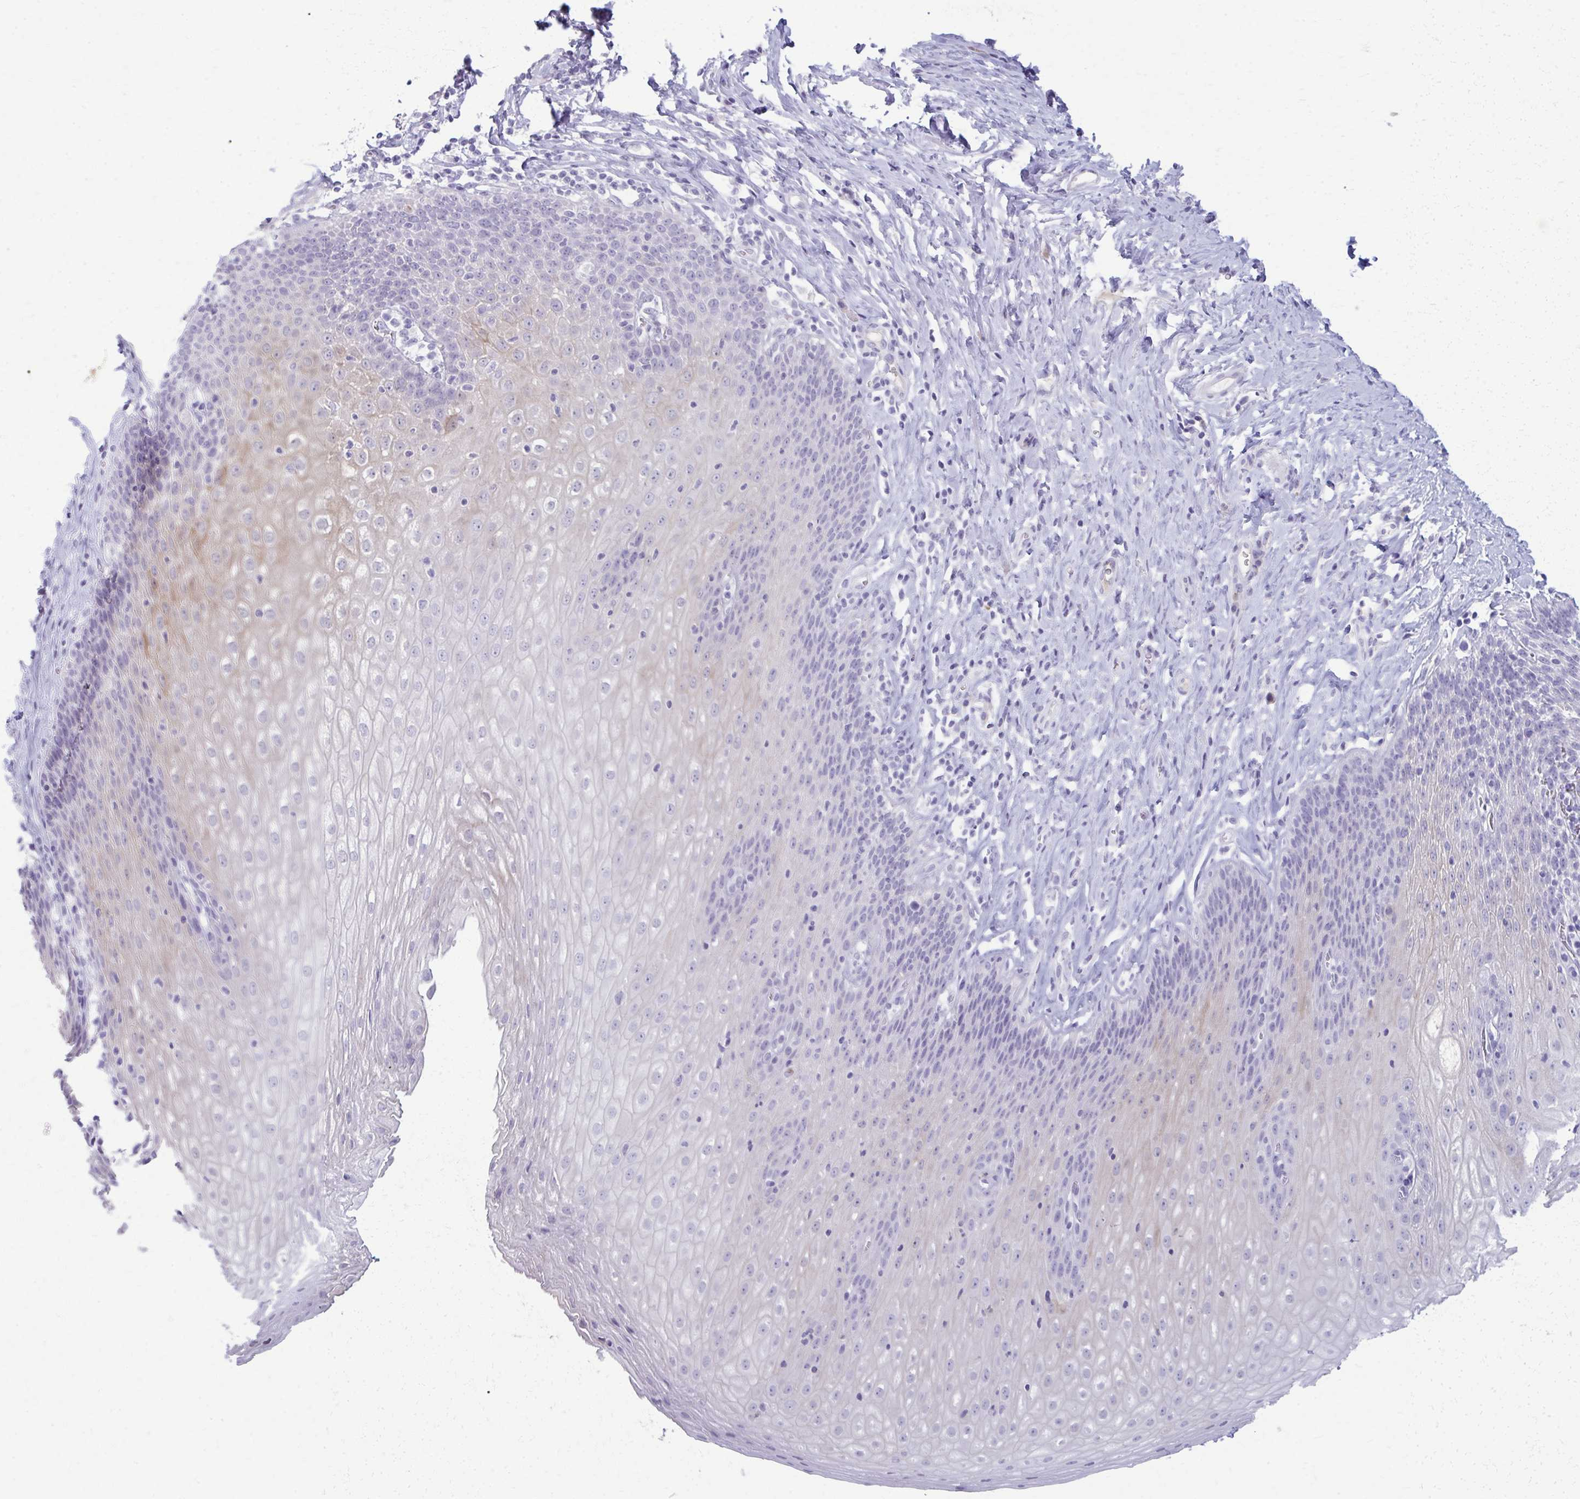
{"staining": {"intensity": "moderate", "quantity": "<25%", "location": "cytoplasmic/membranous,nuclear"}, "tissue": "esophagus", "cell_type": "Squamous epithelial cells", "image_type": "normal", "snomed": [{"axis": "morphology", "description": "Normal tissue, NOS"}, {"axis": "topography", "description": "Esophagus"}], "caption": "The micrograph shows immunohistochemical staining of normal esophagus. There is moderate cytoplasmic/membranous,nuclear positivity is appreciated in about <25% of squamous epithelial cells.", "gene": "ENSG00000275249", "patient": {"sex": "female", "age": 61}}